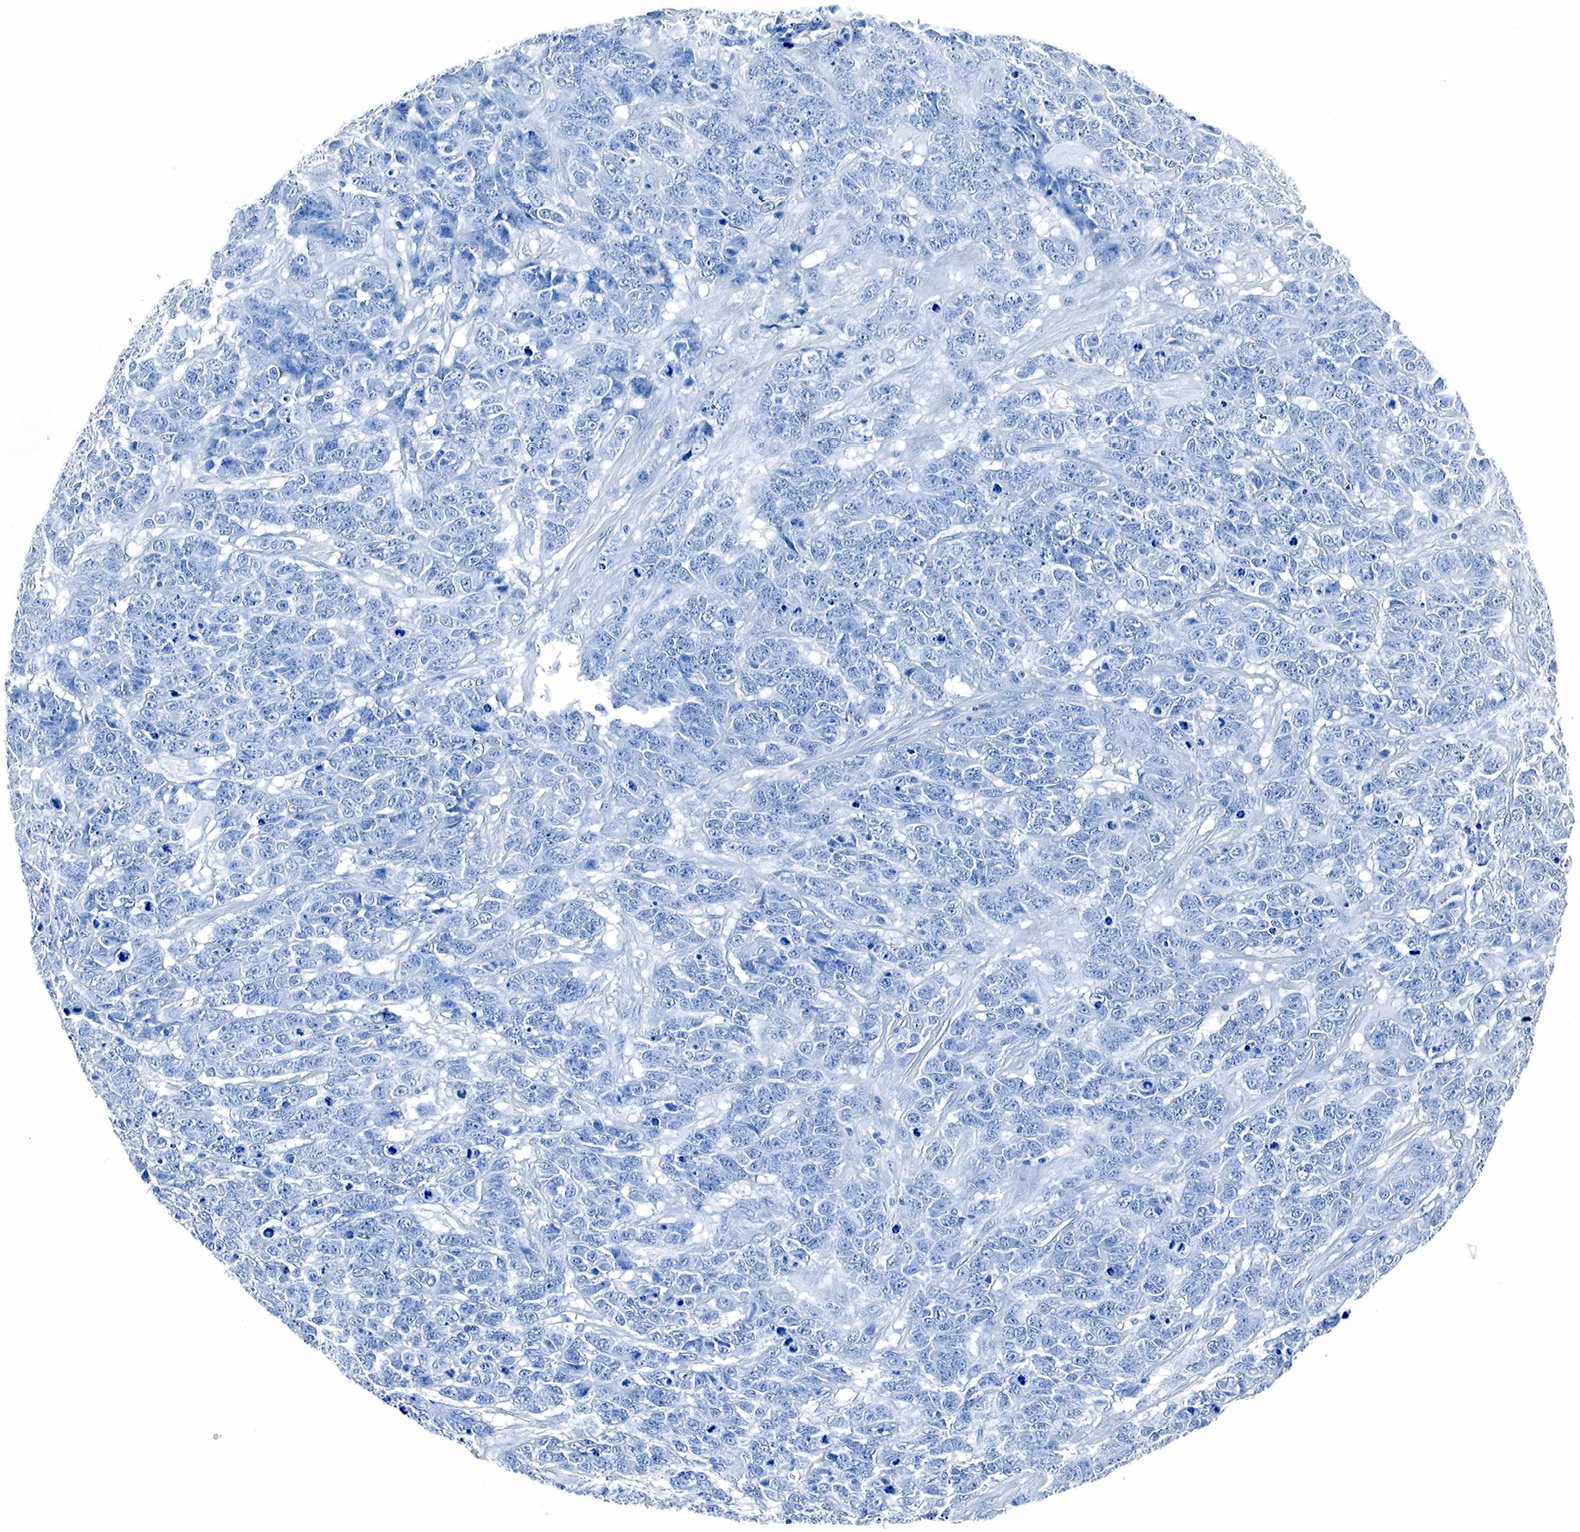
{"staining": {"intensity": "negative", "quantity": "none", "location": "none"}, "tissue": "testis cancer", "cell_type": "Tumor cells", "image_type": "cancer", "snomed": [{"axis": "morphology", "description": "Carcinoma, Embryonal, NOS"}, {"axis": "topography", "description": "Testis"}], "caption": "Histopathology image shows no protein expression in tumor cells of testis cancer (embryonal carcinoma) tissue.", "gene": "GAST", "patient": {"sex": "male", "age": 26}}